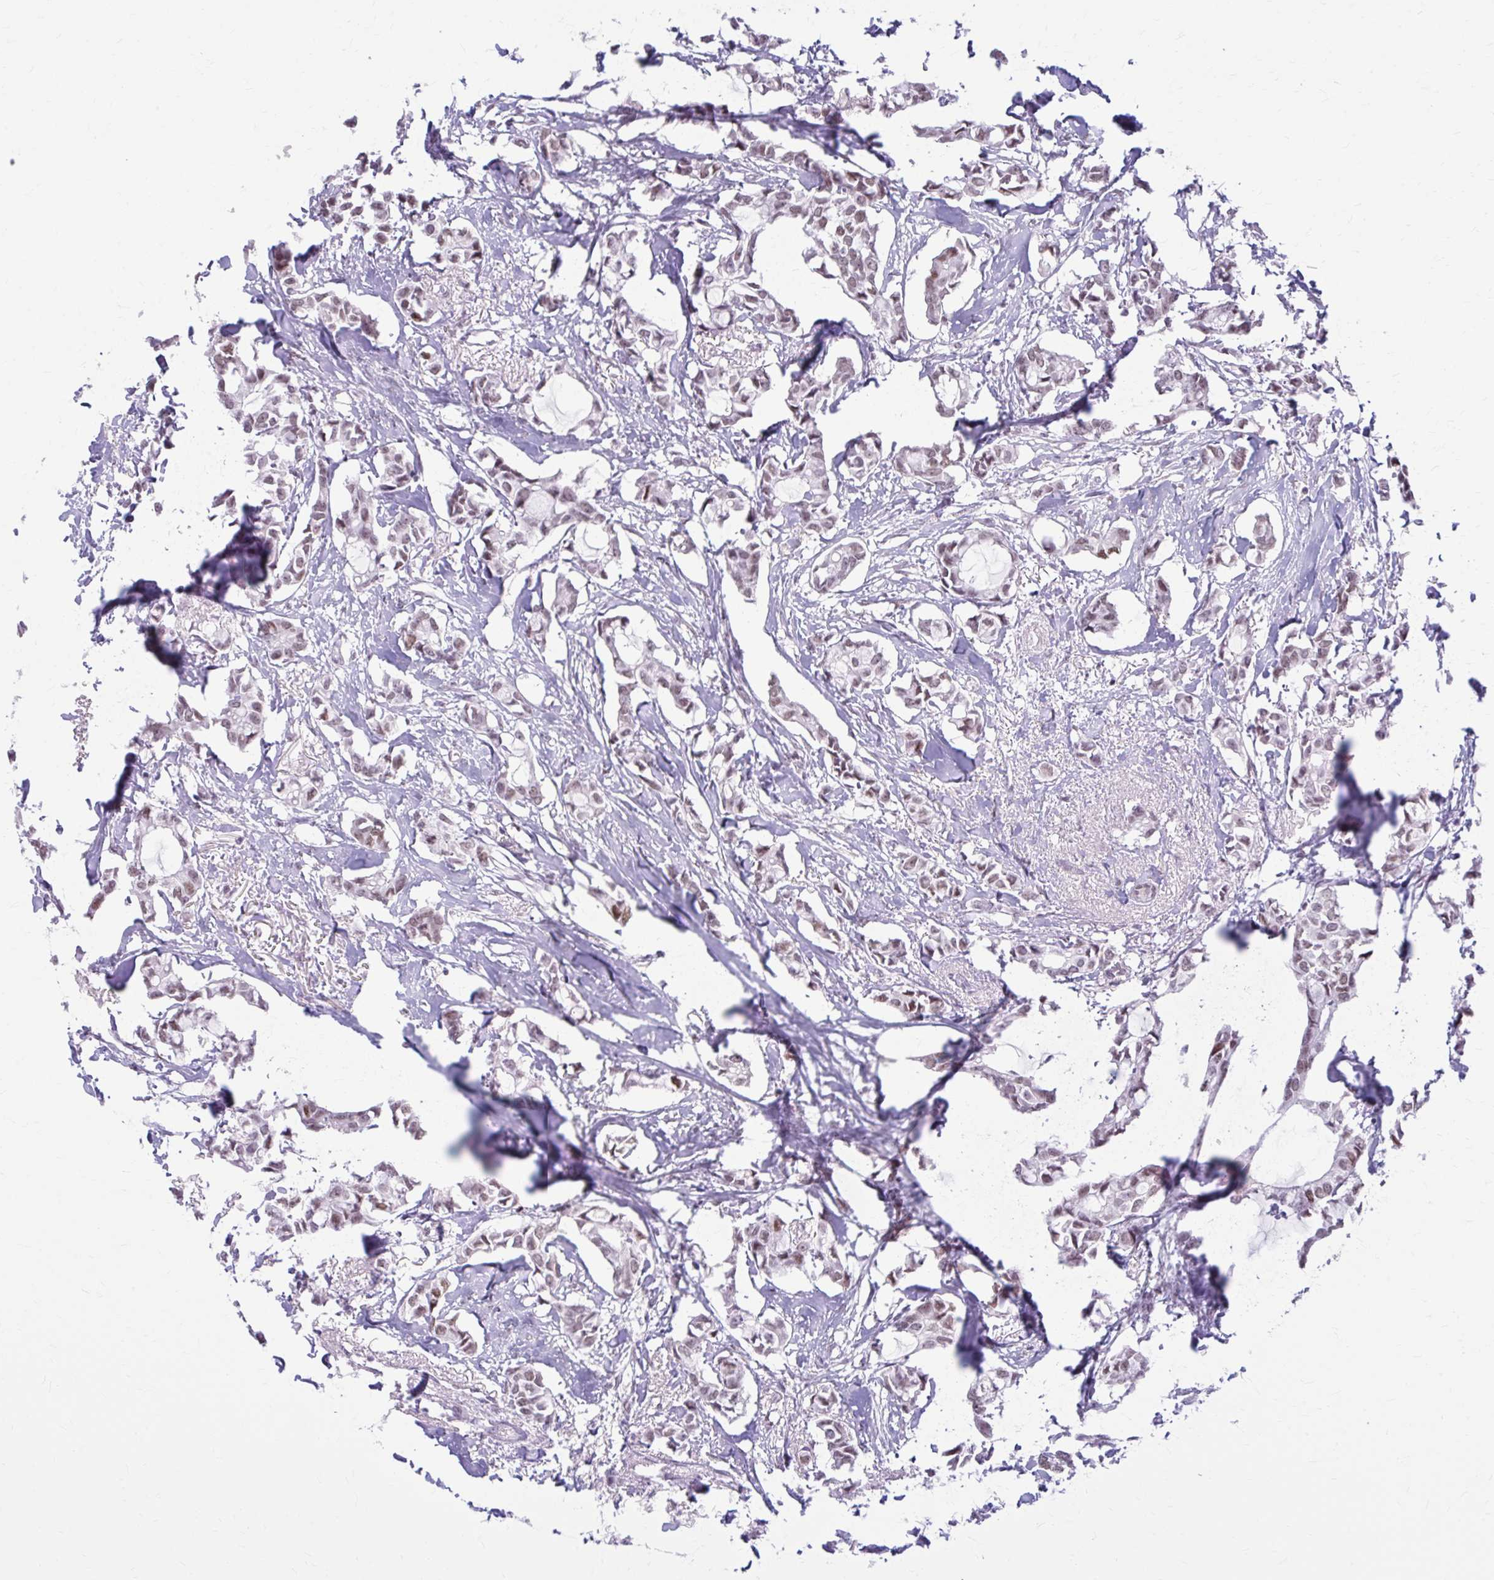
{"staining": {"intensity": "moderate", "quantity": ">75%", "location": "nuclear"}, "tissue": "breast cancer", "cell_type": "Tumor cells", "image_type": "cancer", "snomed": [{"axis": "morphology", "description": "Duct carcinoma"}, {"axis": "topography", "description": "Breast"}], "caption": "Moderate nuclear positivity for a protein is seen in approximately >75% of tumor cells of breast cancer using immunohistochemistry (IHC).", "gene": "PABIR1", "patient": {"sex": "female", "age": 73}}